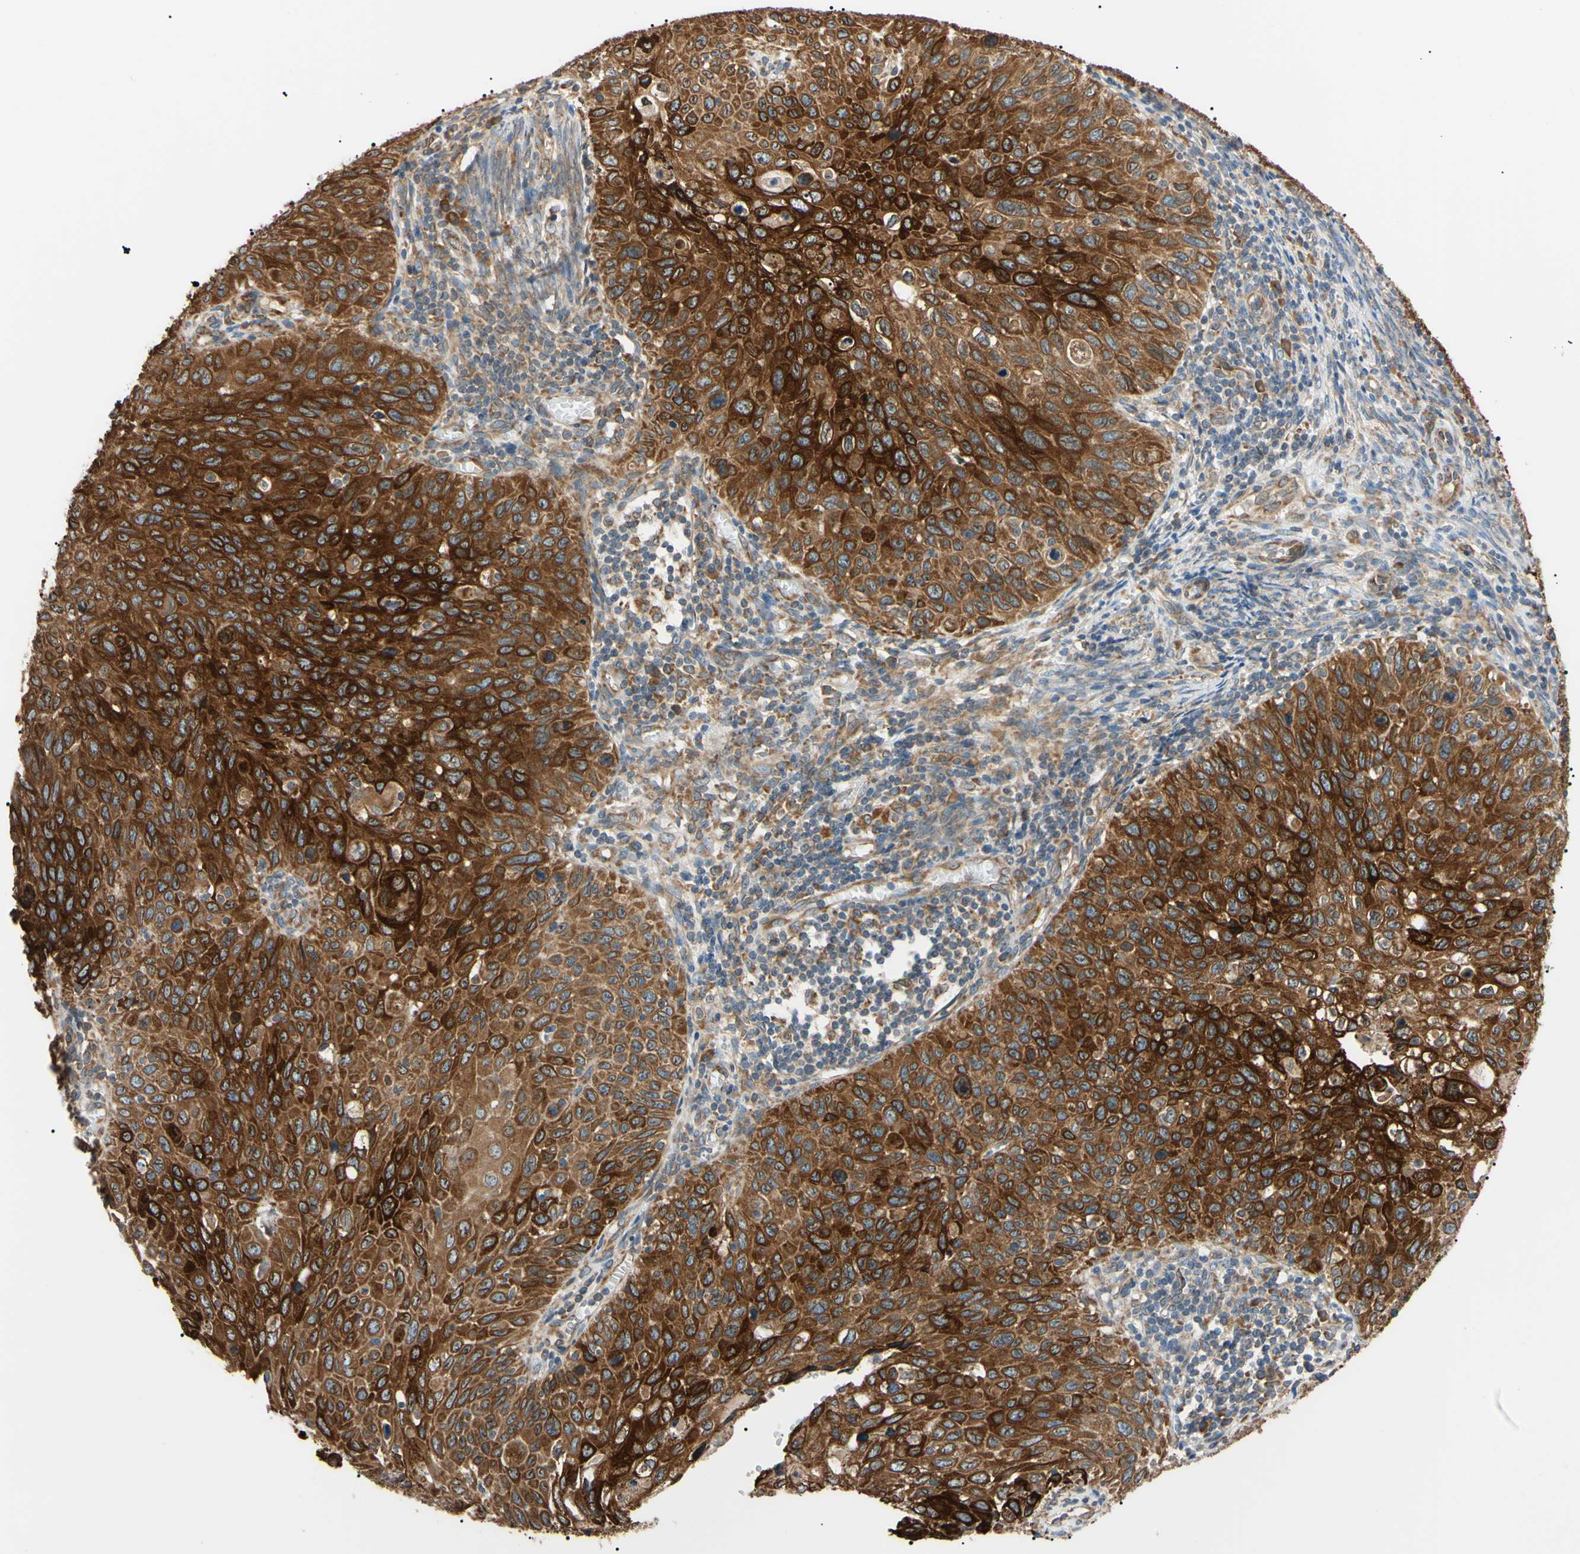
{"staining": {"intensity": "strong", "quantity": ">75%", "location": "cytoplasmic/membranous"}, "tissue": "cervical cancer", "cell_type": "Tumor cells", "image_type": "cancer", "snomed": [{"axis": "morphology", "description": "Squamous cell carcinoma, NOS"}, {"axis": "topography", "description": "Cervix"}], "caption": "Squamous cell carcinoma (cervical) stained with immunohistochemistry displays strong cytoplasmic/membranous expression in about >75% of tumor cells.", "gene": "VAPA", "patient": {"sex": "female", "age": 70}}